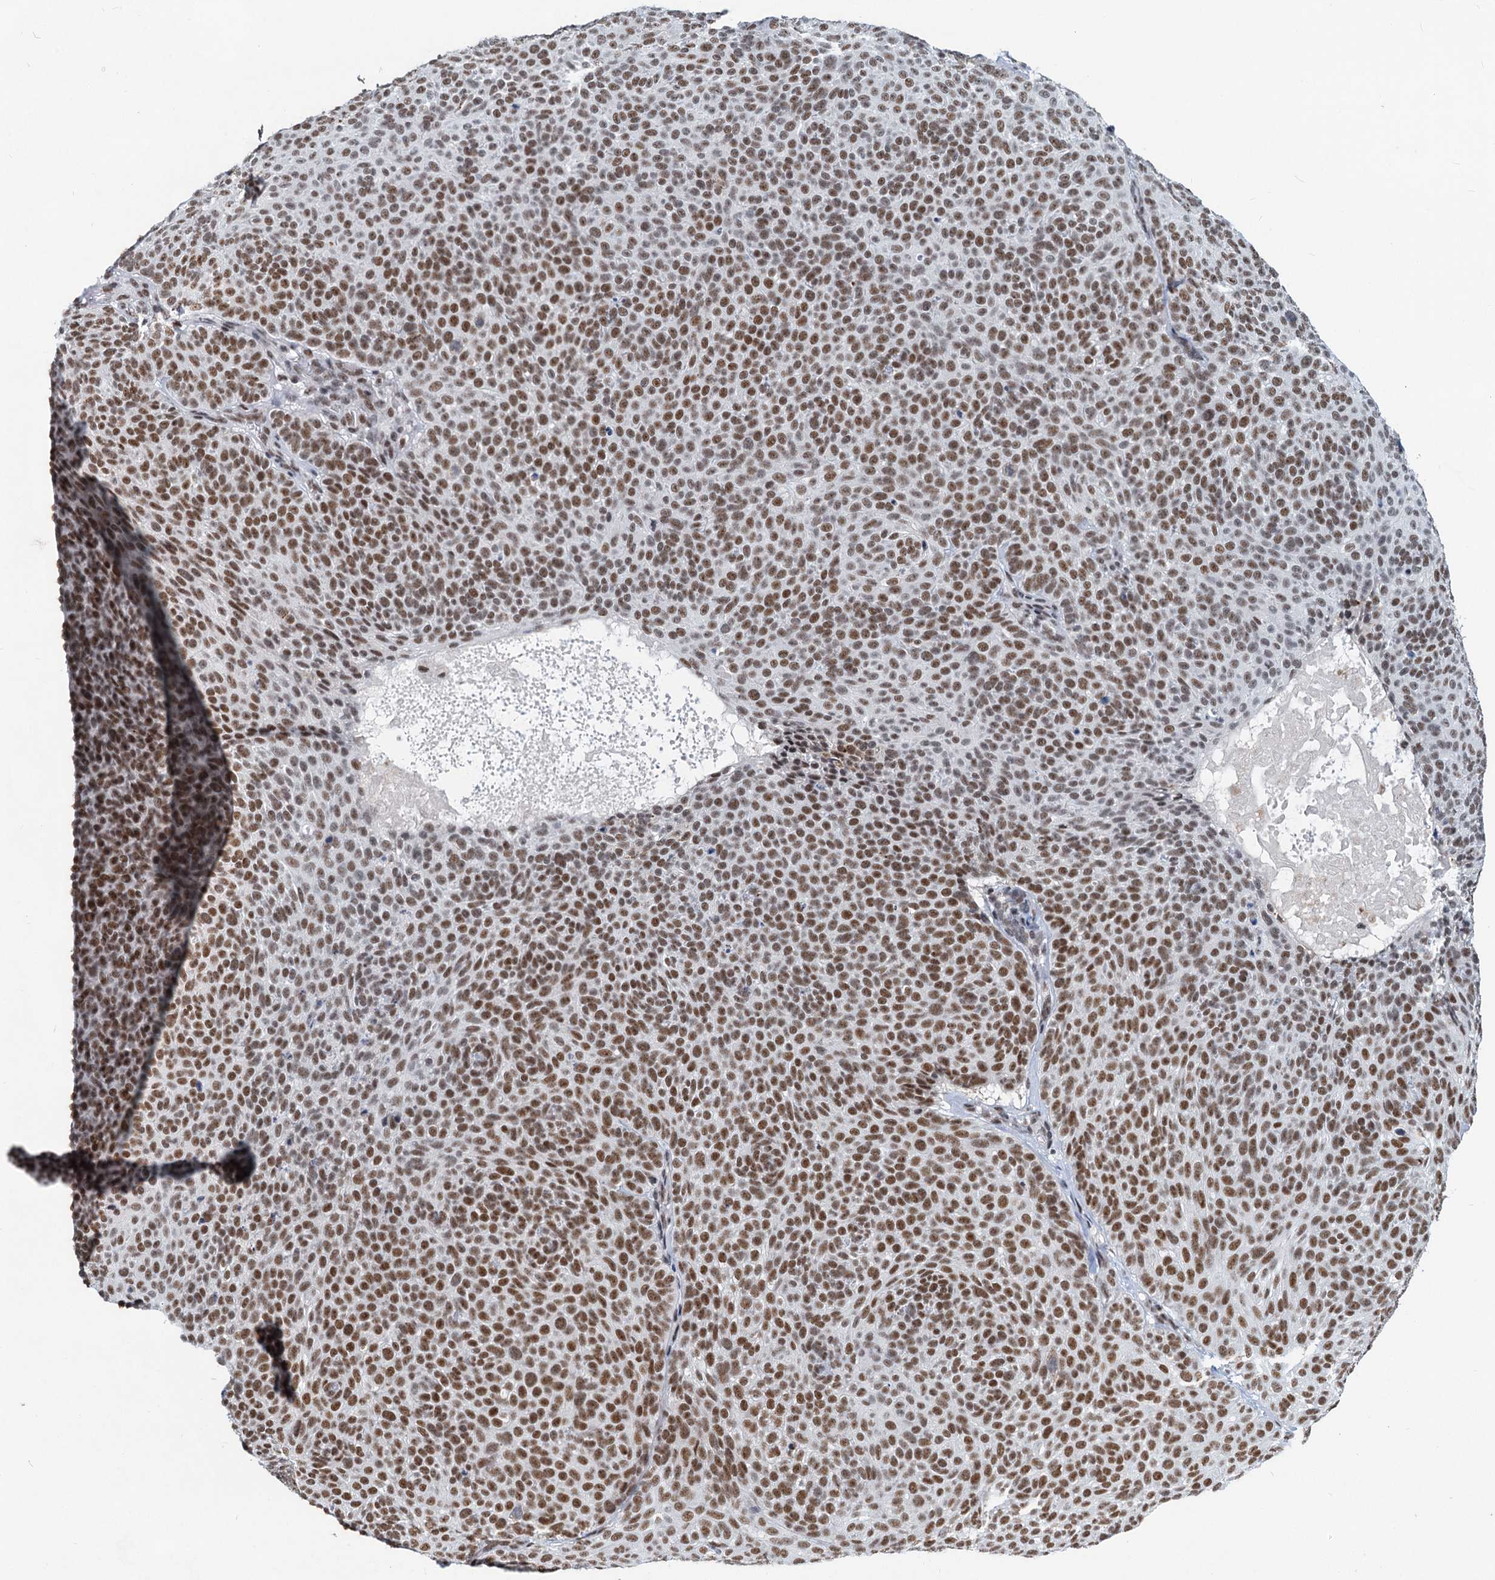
{"staining": {"intensity": "moderate", "quantity": ">75%", "location": "nuclear"}, "tissue": "skin cancer", "cell_type": "Tumor cells", "image_type": "cancer", "snomed": [{"axis": "morphology", "description": "Basal cell carcinoma"}, {"axis": "topography", "description": "Skin"}], "caption": "About >75% of tumor cells in basal cell carcinoma (skin) demonstrate moderate nuclear protein positivity as visualized by brown immunohistochemical staining.", "gene": "METTL14", "patient": {"sex": "male", "age": 85}}